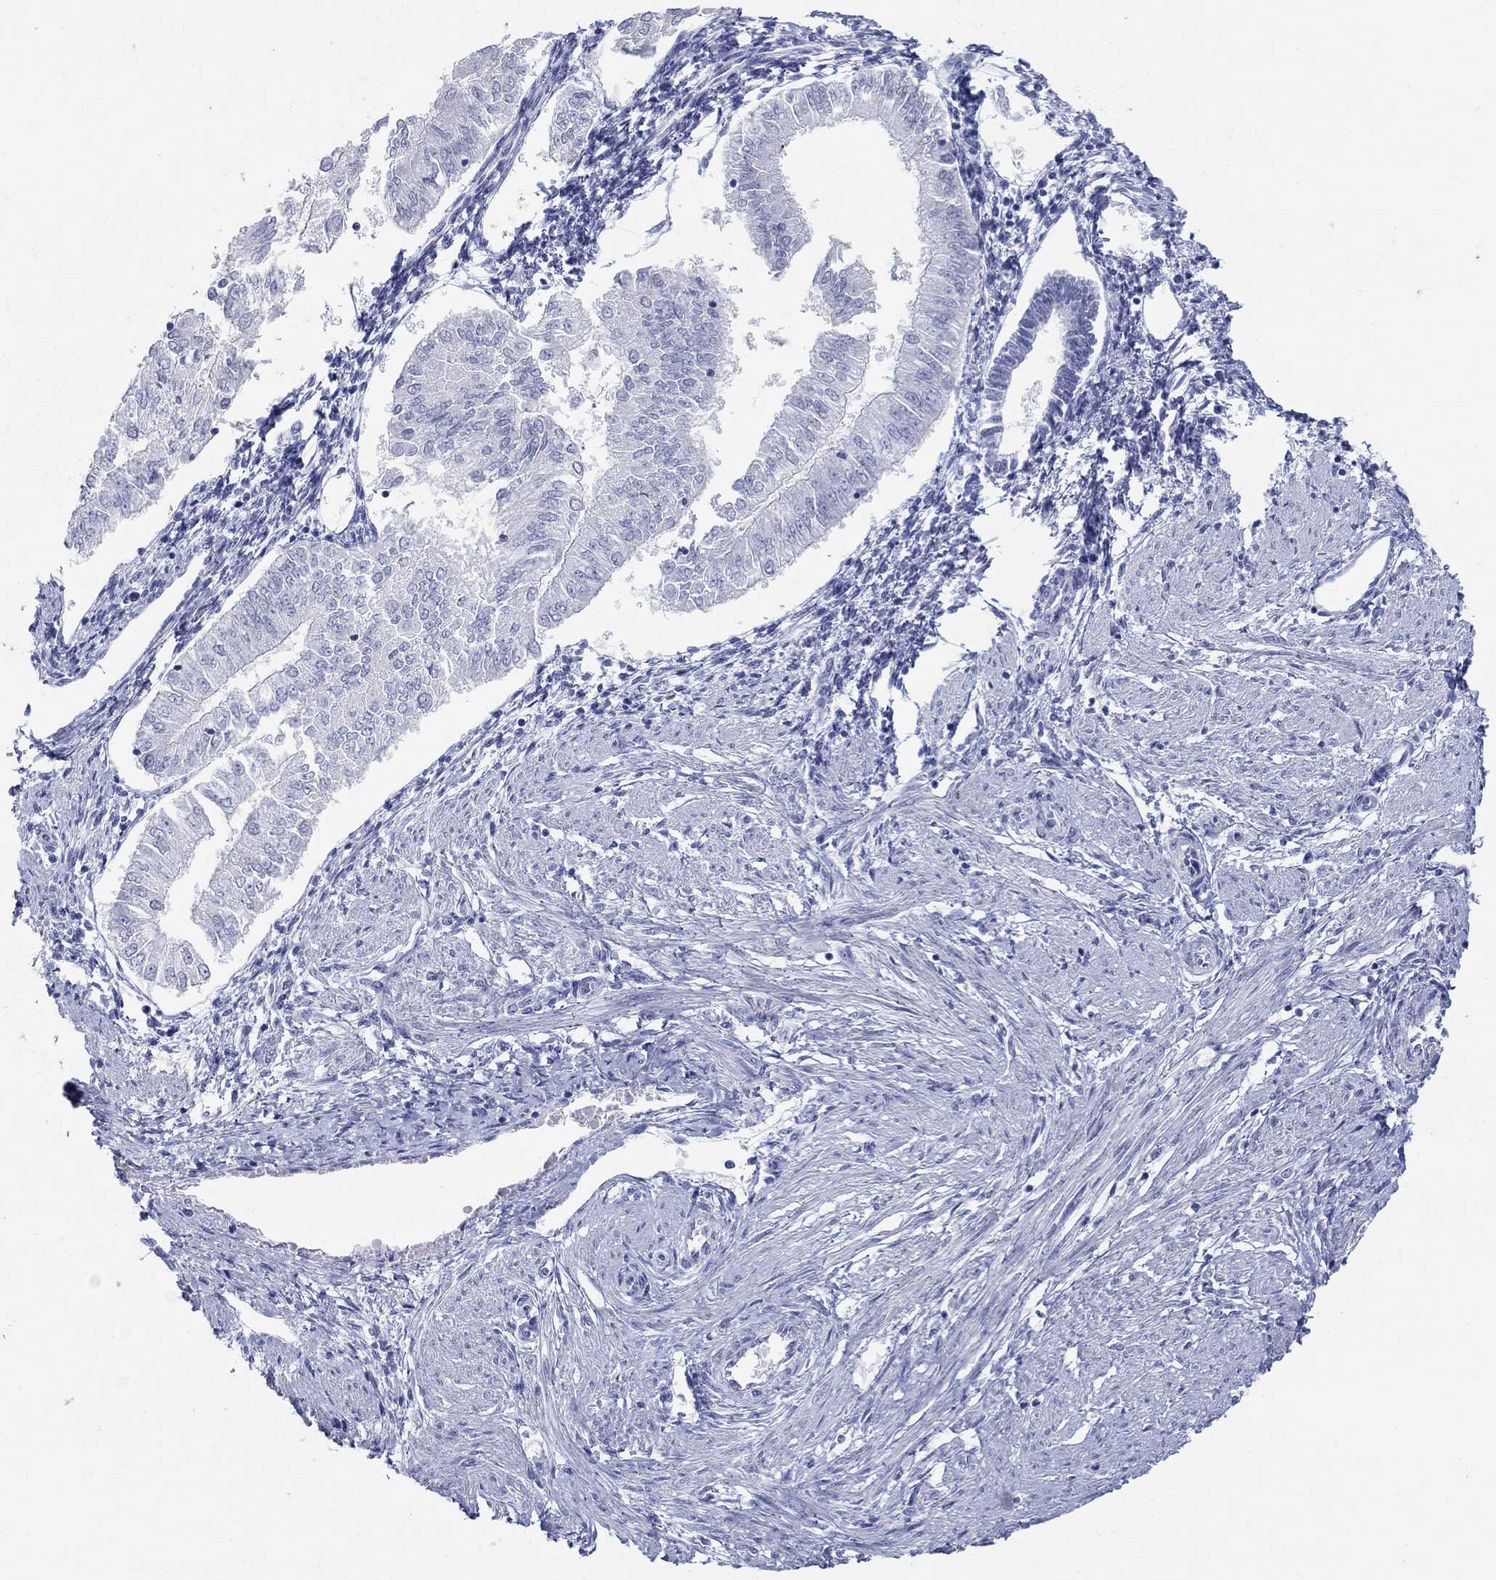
{"staining": {"intensity": "negative", "quantity": "none", "location": "none"}, "tissue": "endometrial cancer", "cell_type": "Tumor cells", "image_type": "cancer", "snomed": [{"axis": "morphology", "description": "Adenocarcinoma, NOS"}, {"axis": "topography", "description": "Endometrium"}], "caption": "An immunohistochemistry (IHC) histopathology image of endometrial cancer (adenocarcinoma) is shown. There is no staining in tumor cells of endometrial cancer (adenocarcinoma). Brightfield microscopy of immunohistochemistry (IHC) stained with DAB (3,3'-diaminobenzidine) (brown) and hematoxylin (blue), captured at high magnification.", "gene": "AKR1C2", "patient": {"sex": "female", "age": 53}}